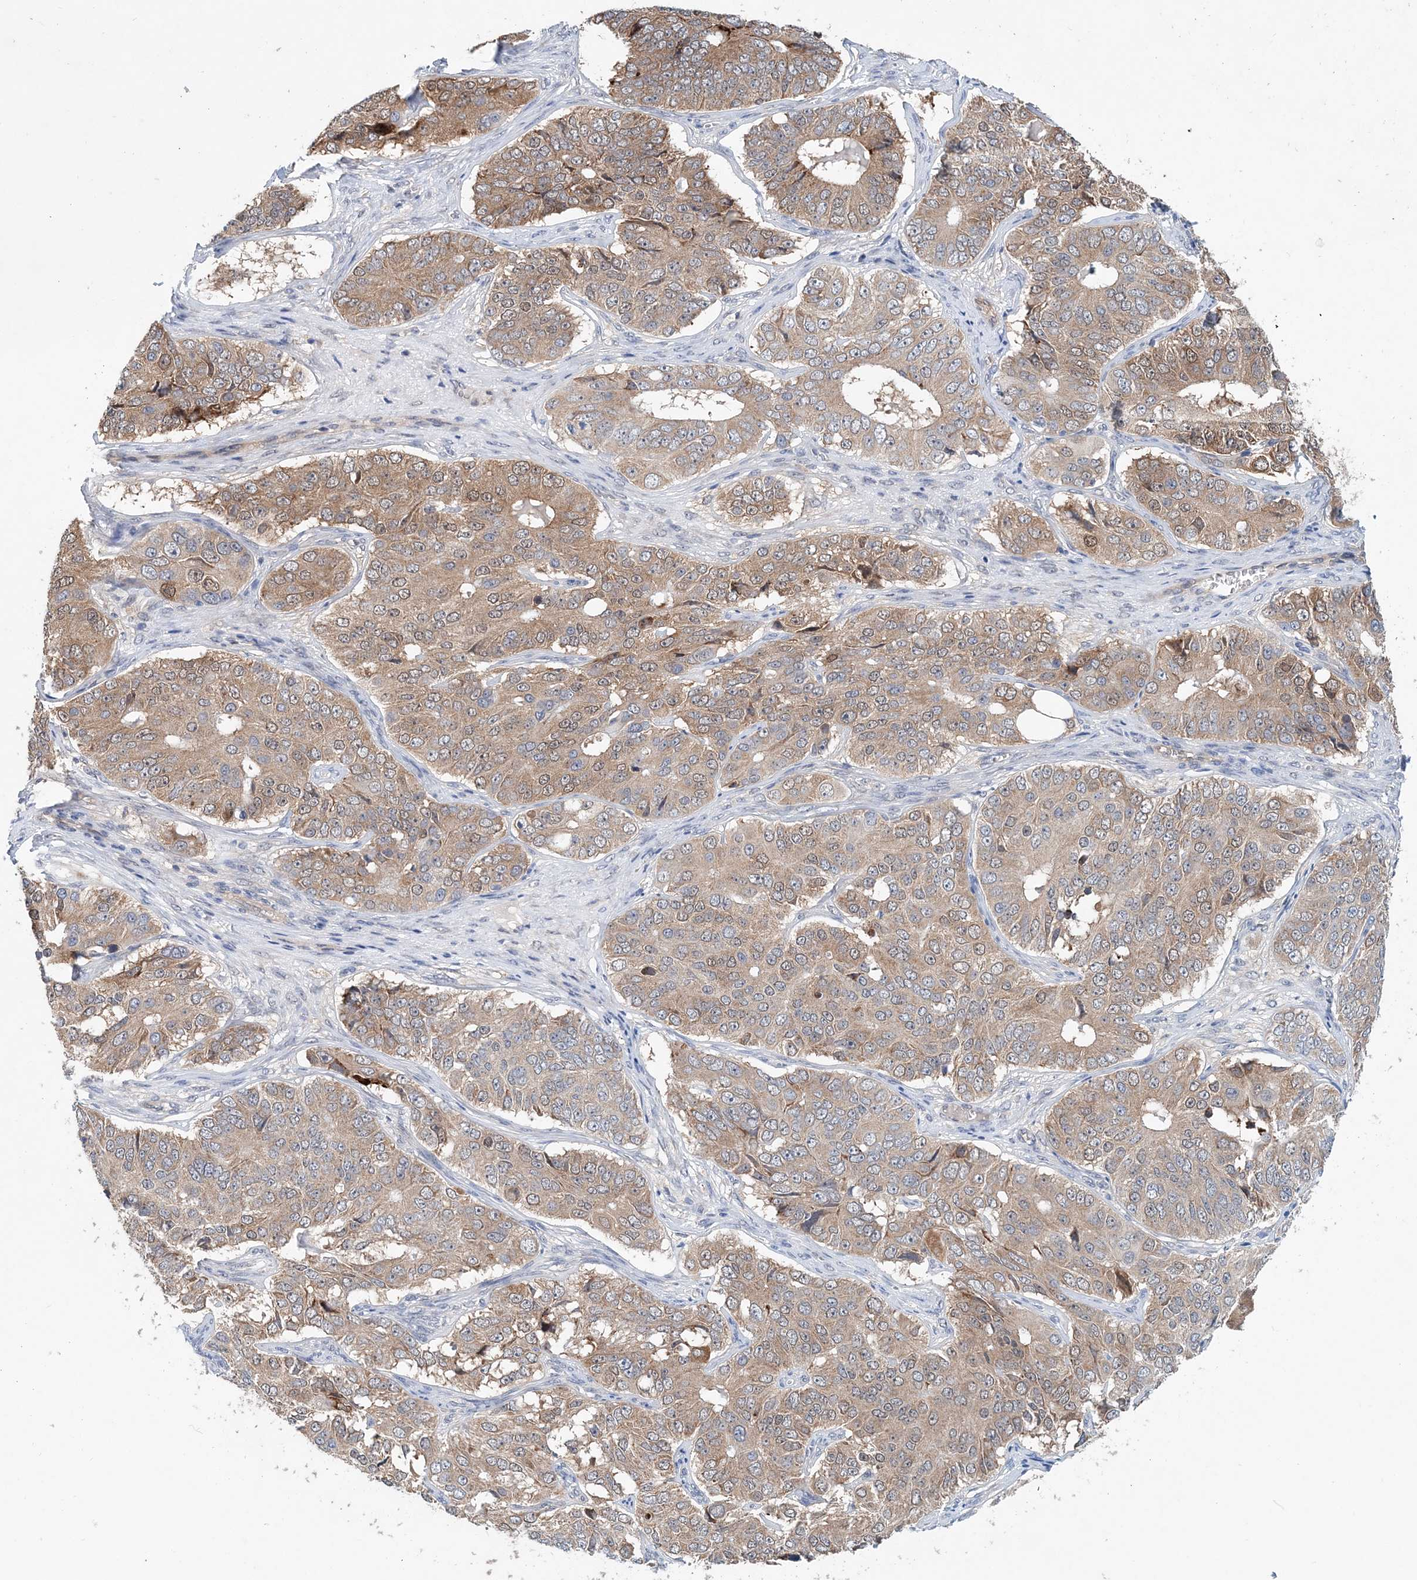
{"staining": {"intensity": "moderate", "quantity": ">75%", "location": "cytoplasmic/membranous"}, "tissue": "ovarian cancer", "cell_type": "Tumor cells", "image_type": "cancer", "snomed": [{"axis": "morphology", "description": "Carcinoma, endometroid"}, {"axis": "topography", "description": "Ovary"}], "caption": "Protein expression analysis of human endometroid carcinoma (ovarian) reveals moderate cytoplasmic/membranous staining in about >75% of tumor cells.", "gene": "PFN2", "patient": {"sex": "female", "age": 51}}